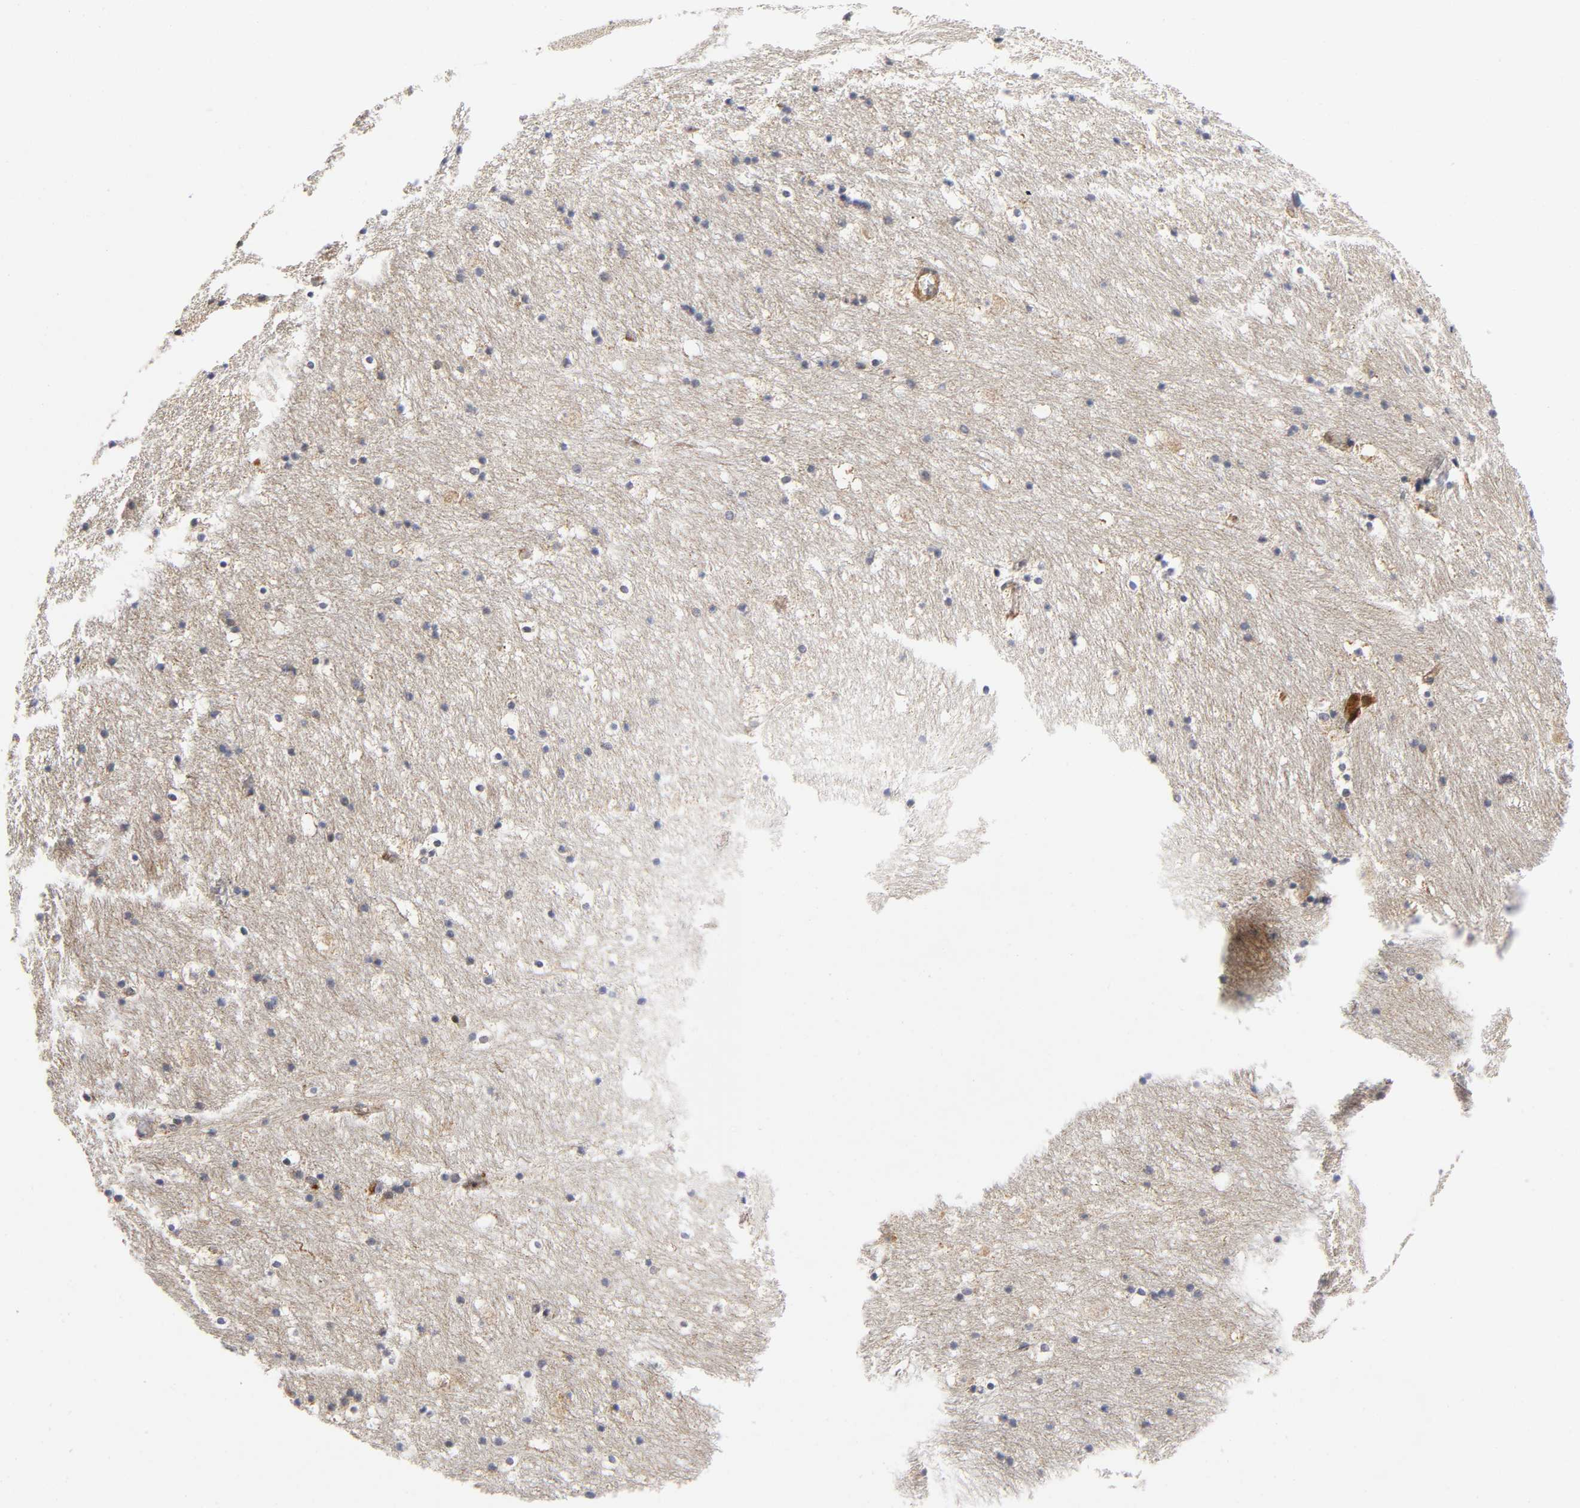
{"staining": {"intensity": "moderate", "quantity": "<25%", "location": "cytoplasmic/membranous"}, "tissue": "caudate", "cell_type": "Glial cells", "image_type": "normal", "snomed": [{"axis": "morphology", "description": "Normal tissue, NOS"}, {"axis": "topography", "description": "Lateral ventricle wall"}], "caption": "Protein staining displays moderate cytoplasmic/membranous expression in about <25% of glial cells in benign caudate. (Brightfield microscopy of DAB IHC at high magnification).", "gene": "EIF5", "patient": {"sex": "male", "age": 45}}